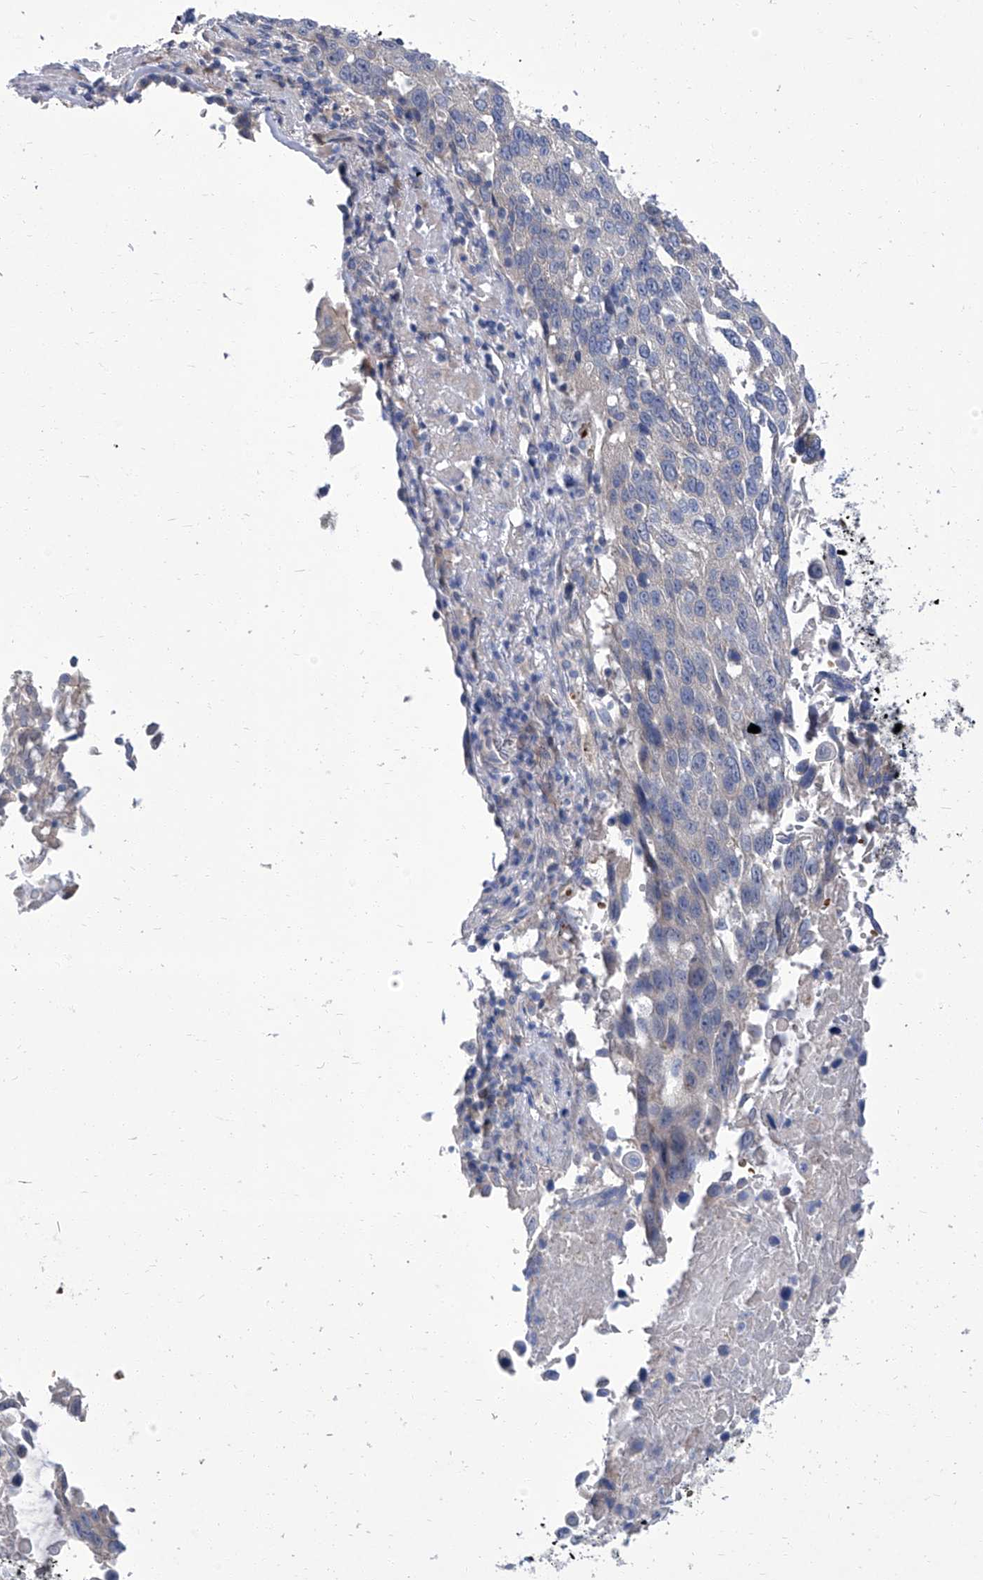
{"staining": {"intensity": "negative", "quantity": "none", "location": "none"}, "tissue": "lung cancer", "cell_type": "Tumor cells", "image_type": "cancer", "snomed": [{"axis": "morphology", "description": "Squamous cell carcinoma, NOS"}, {"axis": "topography", "description": "Lung"}], "caption": "Tumor cells show no significant protein positivity in lung cancer.", "gene": "PARD3", "patient": {"sex": "male", "age": 66}}